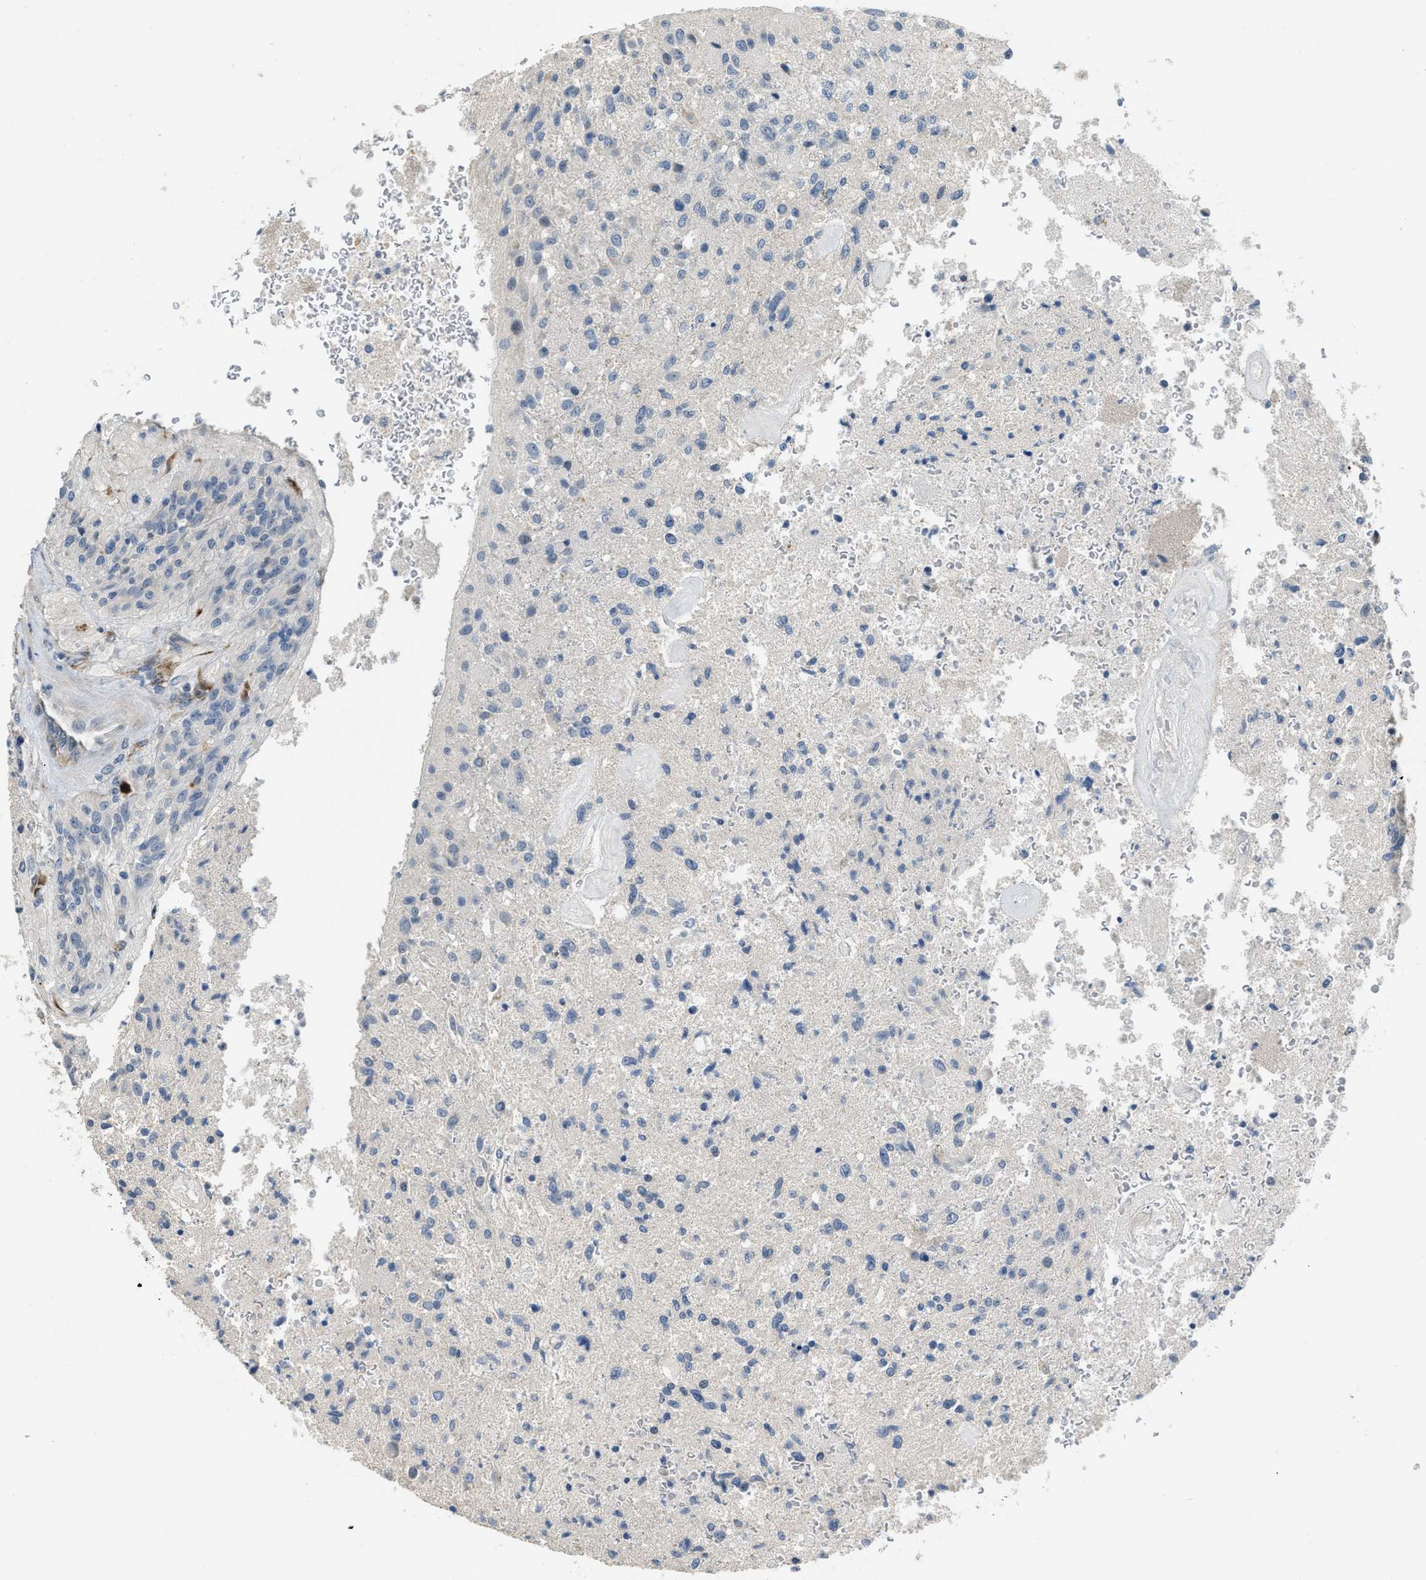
{"staining": {"intensity": "negative", "quantity": "none", "location": "none"}, "tissue": "glioma", "cell_type": "Tumor cells", "image_type": "cancer", "snomed": [{"axis": "morphology", "description": "Glioma, malignant, High grade"}, {"axis": "topography", "description": "Brain"}], "caption": "Protein analysis of malignant high-grade glioma demonstrates no significant staining in tumor cells.", "gene": "TMEM154", "patient": {"sex": "female", "age": 60}}